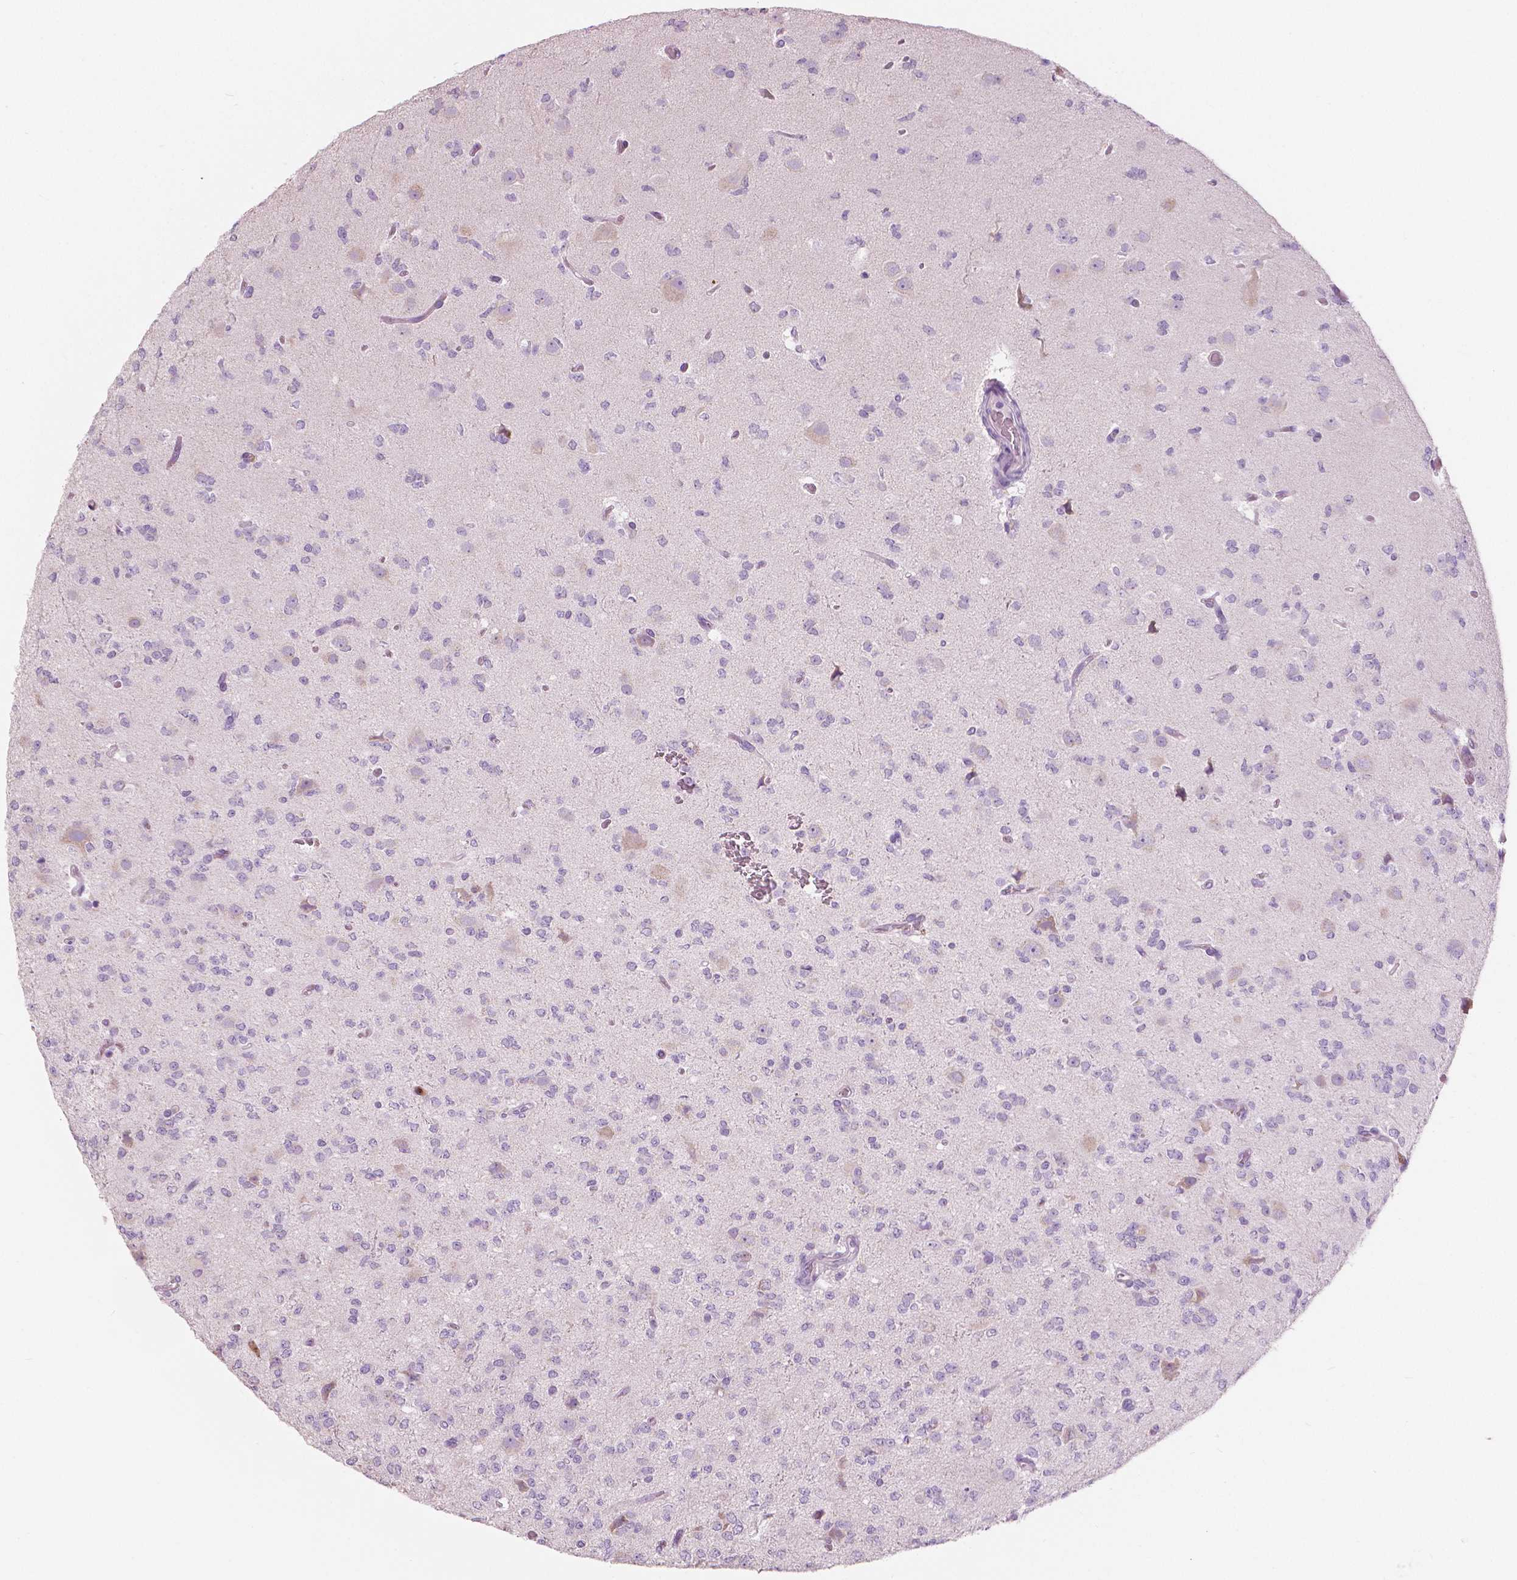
{"staining": {"intensity": "negative", "quantity": "none", "location": "none"}, "tissue": "glioma", "cell_type": "Tumor cells", "image_type": "cancer", "snomed": [{"axis": "morphology", "description": "Glioma, malignant, Low grade"}, {"axis": "topography", "description": "Brain"}], "caption": "DAB immunohistochemical staining of low-grade glioma (malignant) displays no significant positivity in tumor cells.", "gene": "CXCR2", "patient": {"sex": "male", "age": 27}}